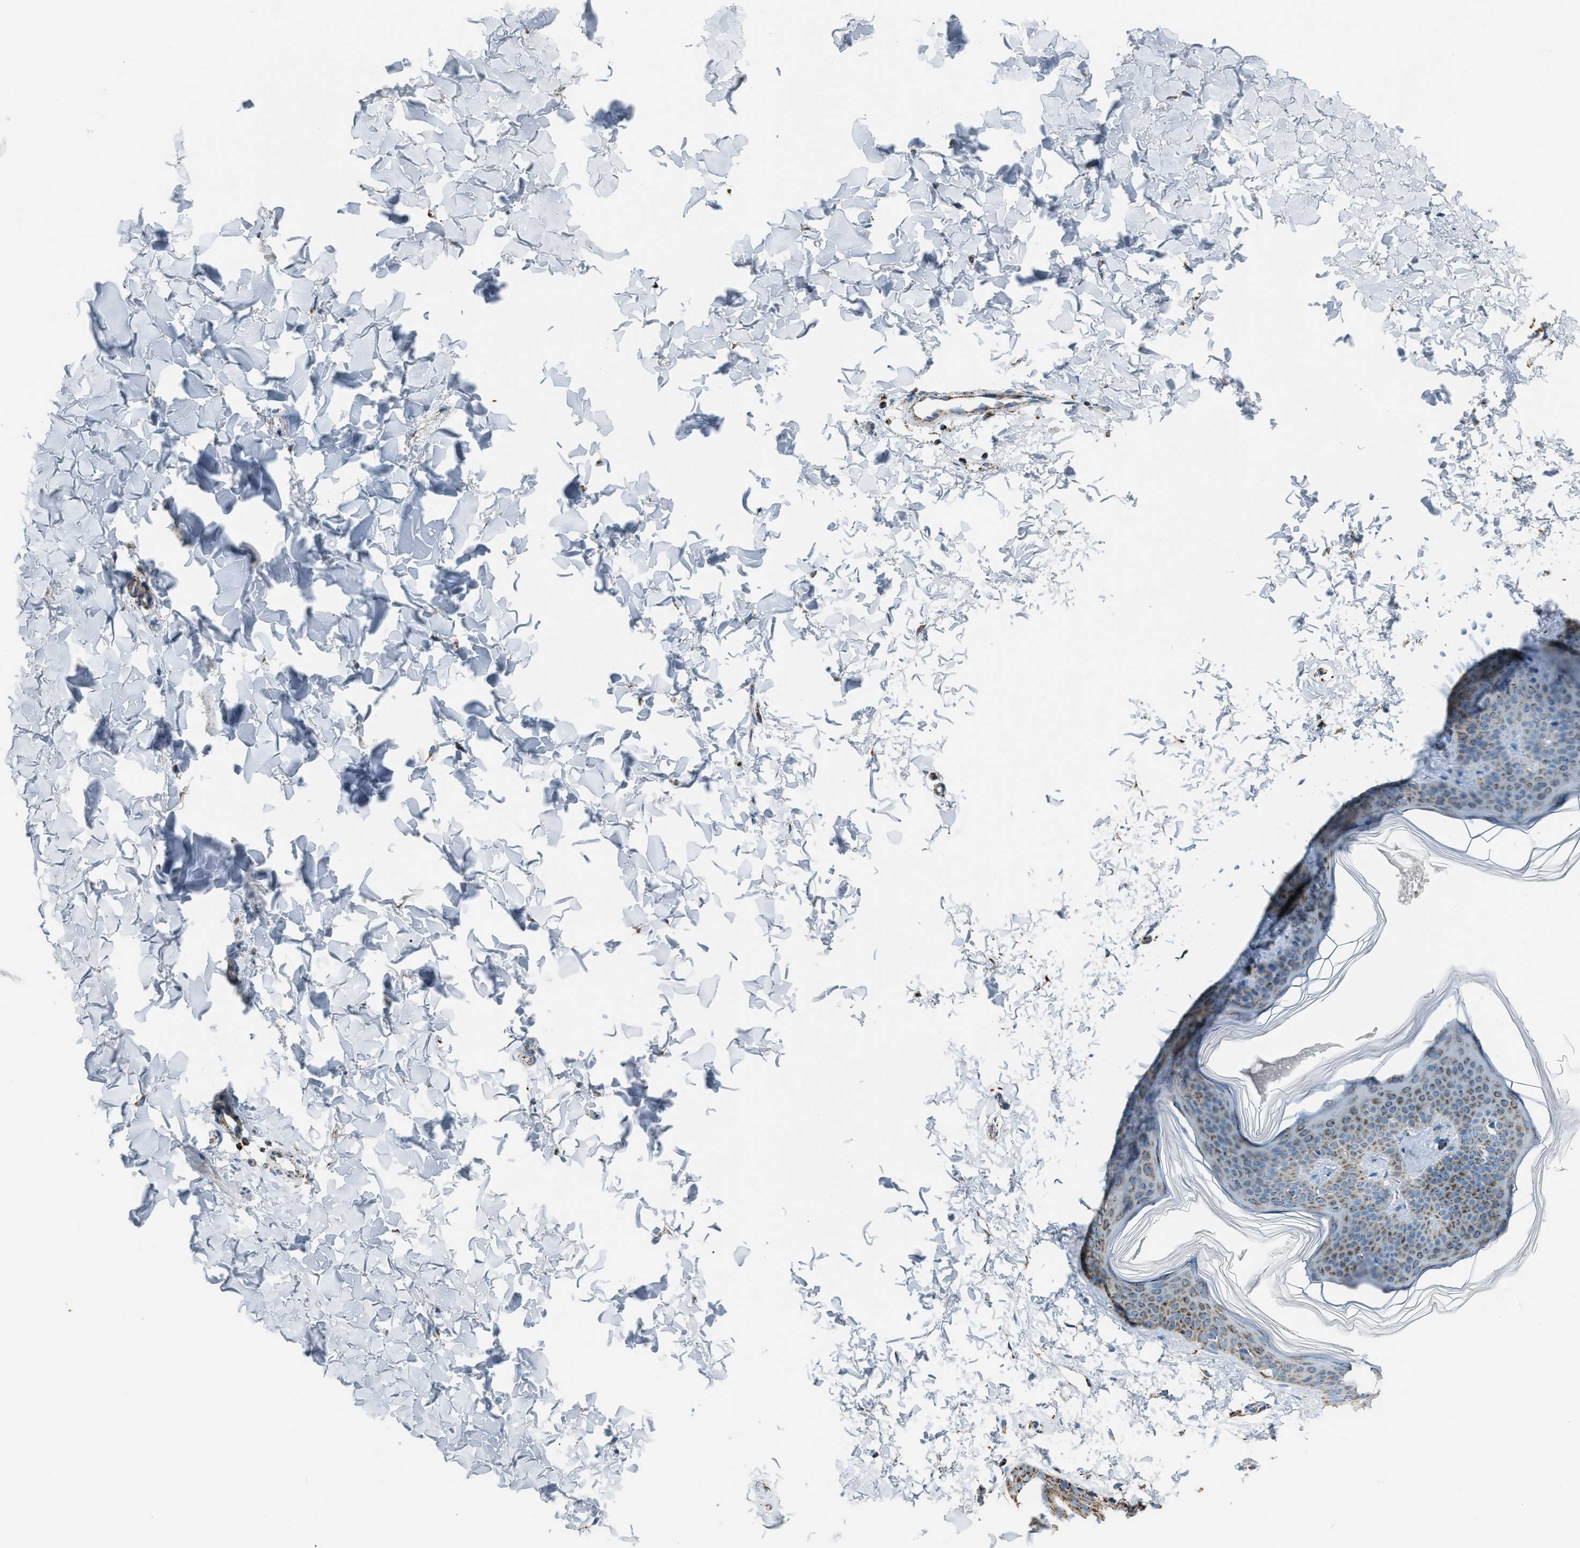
{"staining": {"intensity": "weak", "quantity": ">75%", "location": "cytoplasmic/membranous"}, "tissue": "skin", "cell_type": "Fibroblasts", "image_type": "normal", "snomed": [{"axis": "morphology", "description": "Normal tissue, NOS"}, {"axis": "topography", "description": "Skin"}], "caption": "Fibroblasts exhibit weak cytoplasmic/membranous staining in approximately >75% of cells in benign skin.", "gene": "MDH2", "patient": {"sex": "female", "age": 17}}